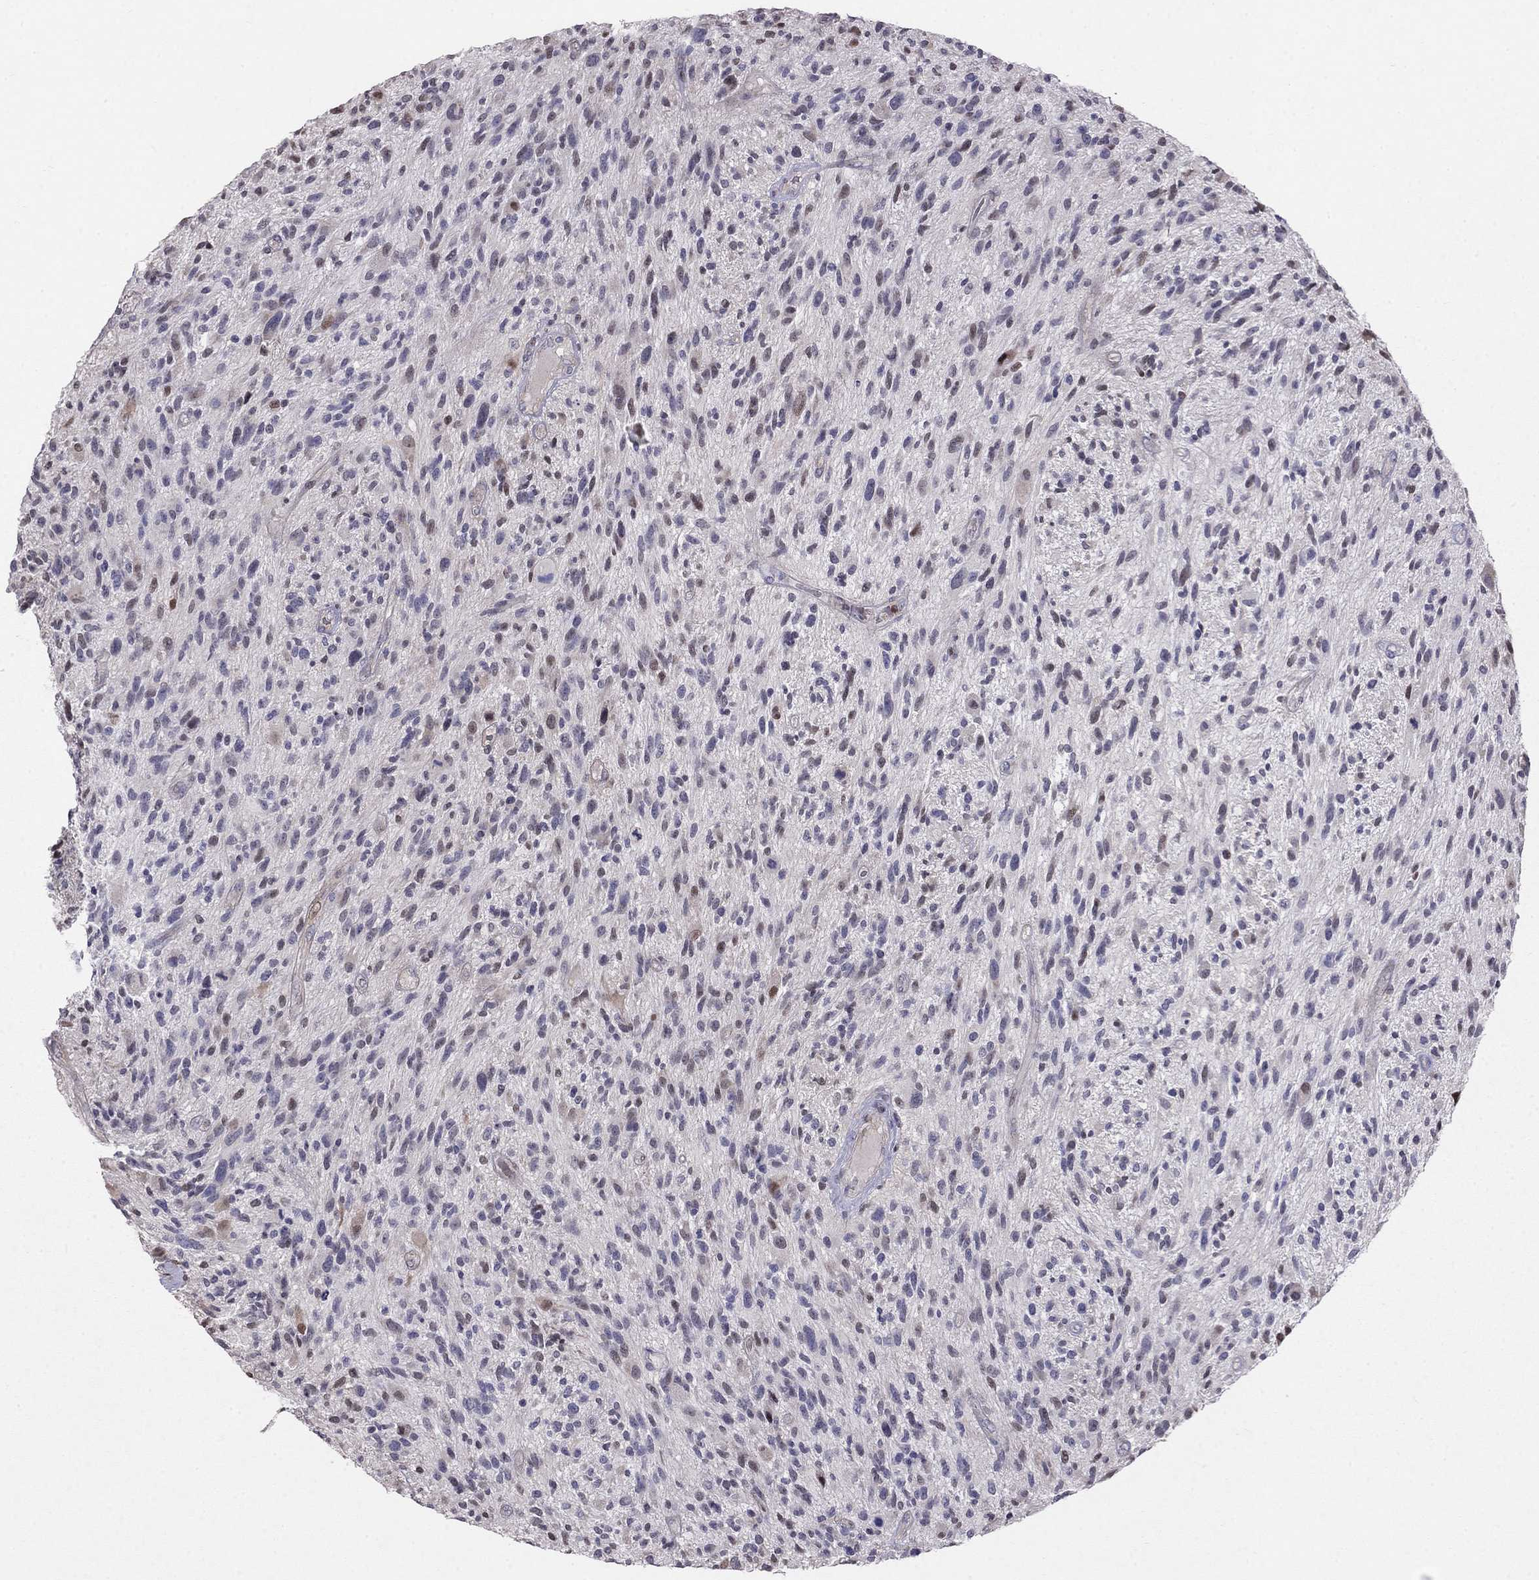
{"staining": {"intensity": "negative", "quantity": "none", "location": "none"}, "tissue": "glioma", "cell_type": "Tumor cells", "image_type": "cancer", "snomed": [{"axis": "morphology", "description": "Glioma, malignant, High grade"}, {"axis": "topography", "description": "Brain"}], "caption": "Immunohistochemical staining of glioma displays no significant staining in tumor cells. (DAB (3,3'-diaminobenzidine) IHC, high magnification).", "gene": "LRRC39", "patient": {"sex": "male", "age": 47}}